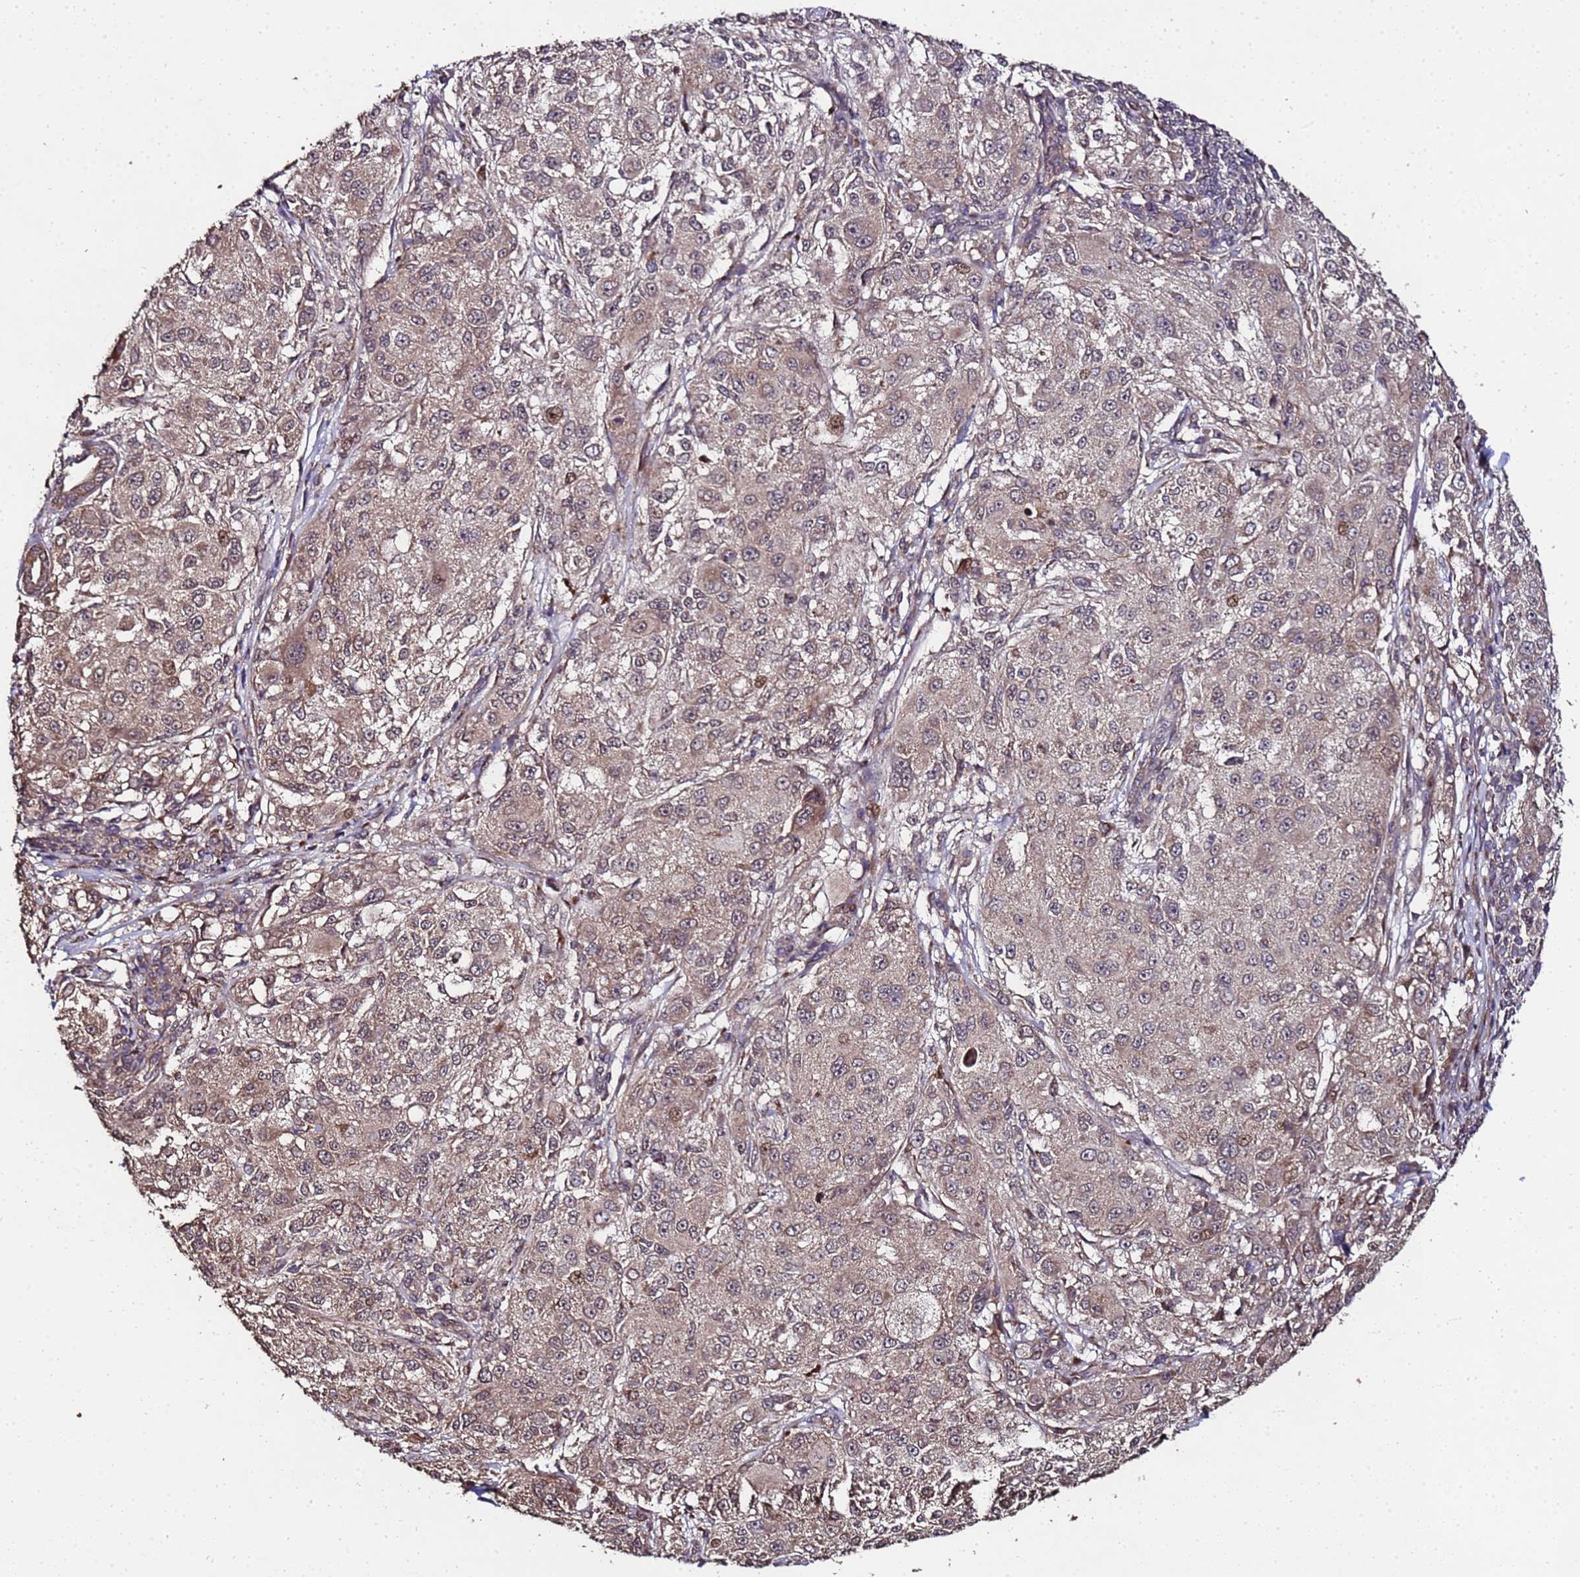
{"staining": {"intensity": "weak", "quantity": ">75%", "location": "cytoplasmic/membranous,nuclear"}, "tissue": "melanoma", "cell_type": "Tumor cells", "image_type": "cancer", "snomed": [{"axis": "morphology", "description": "Necrosis, NOS"}, {"axis": "morphology", "description": "Malignant melanoma, NOS"}, {"axis": "topography", "description": "Skin"}], "caption": "Immunohistochemistry (IHC) (DAB) staining of human melanoma displays weak cytoplasmic/membranous and nuclear protein staining in approximately >75% of tumor cells. The protein of interest is stained brown, and the nuclei are stained in blue (DAB (3,3'-diaminobenzidine) IHC with brightfield microscopy, high magnification).", "gene": "PRODH", "patient": {"sex": "female", "age": 87}}